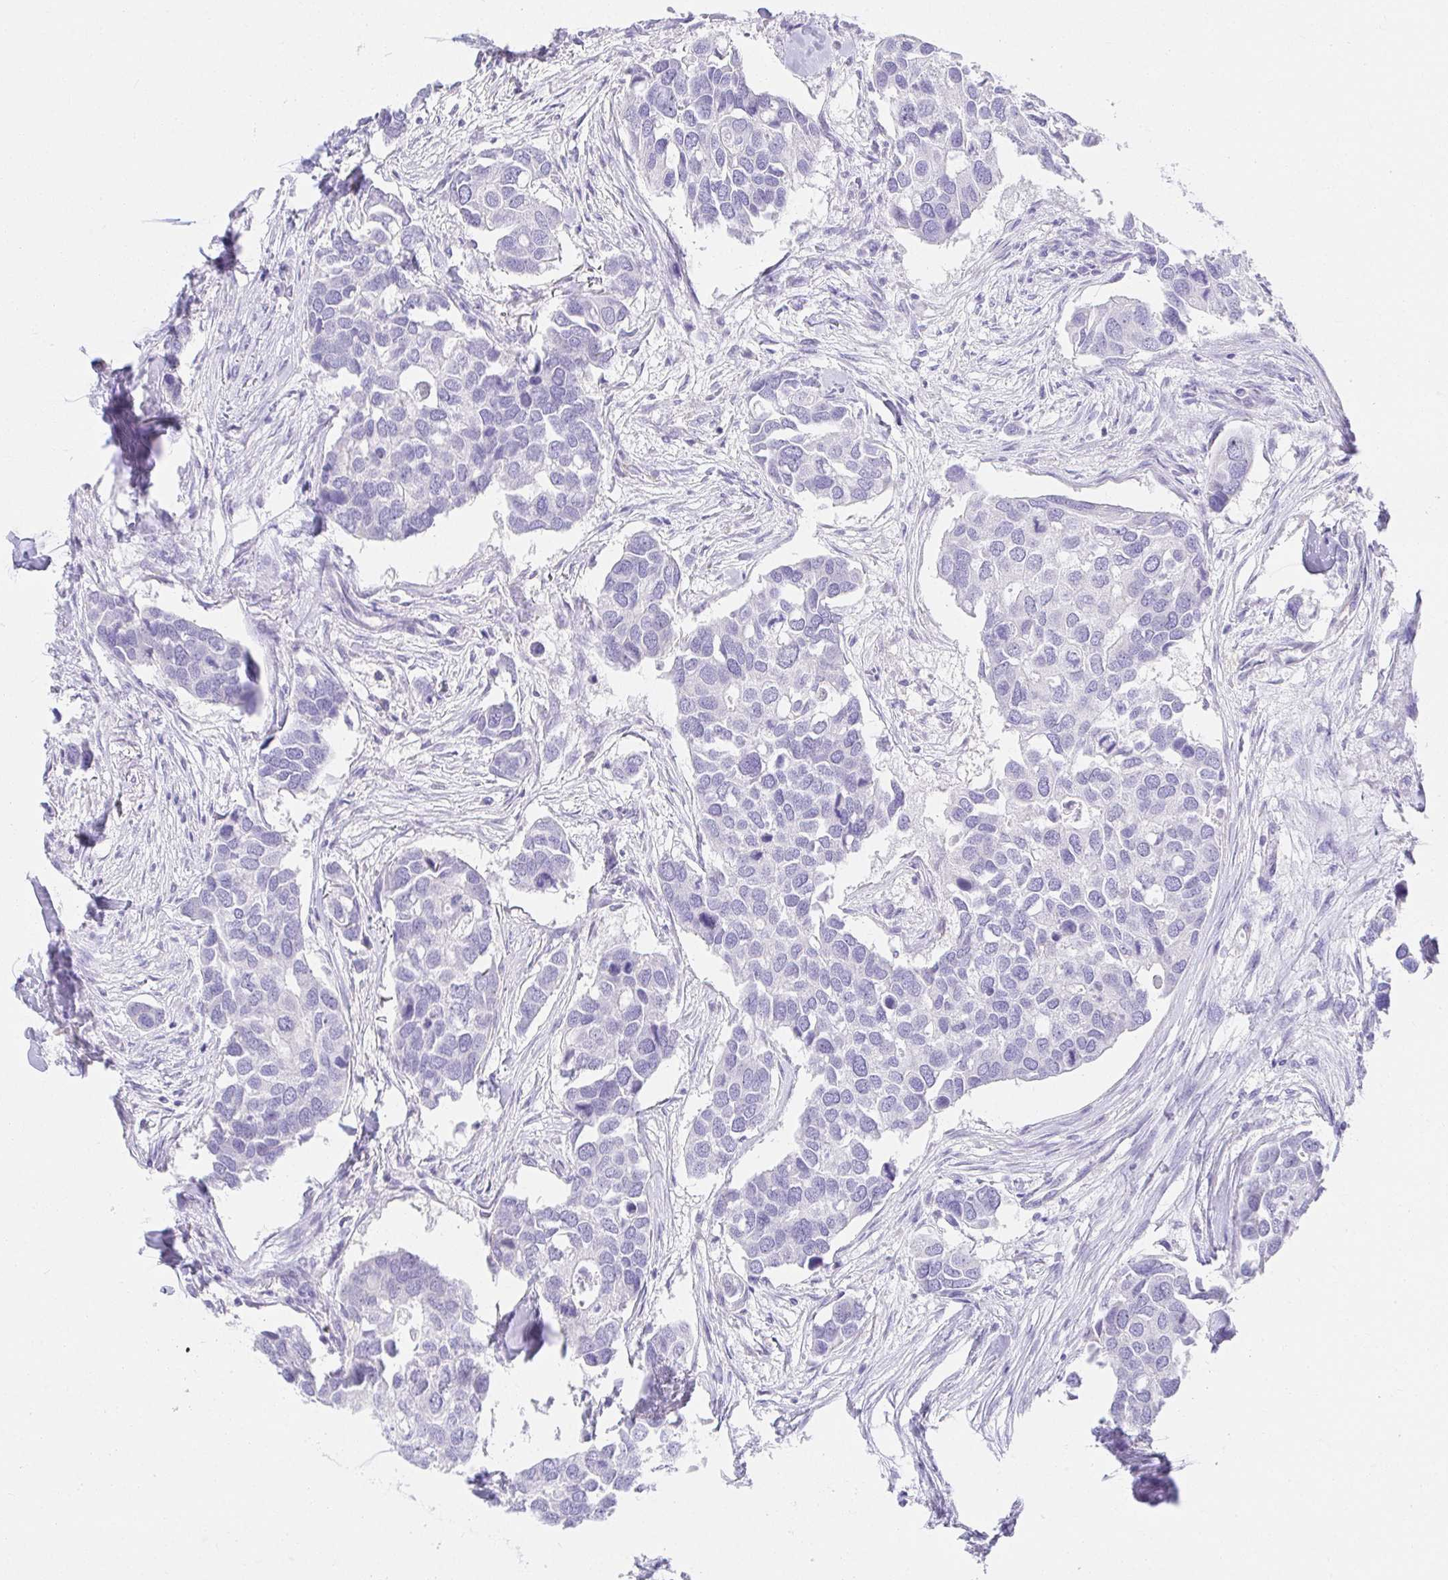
{"staining": {"intensity": "negative", "quantity": "none", "location": "none"}, "tissue": "breast cancer", "cell_type": "Tumor cells", "image_type": "cancer", "snomed": [{"axis": "morphology", "description": "Duct carcinoma"}, {"axis": "topography", "description": "Breast"}], "caption": "Immunohistochemical staining of human breast cancer demonstrates no significant staining in tumor cells.", "gene": "VGLL1", "patient": {"sex": "female", "age": 83}}